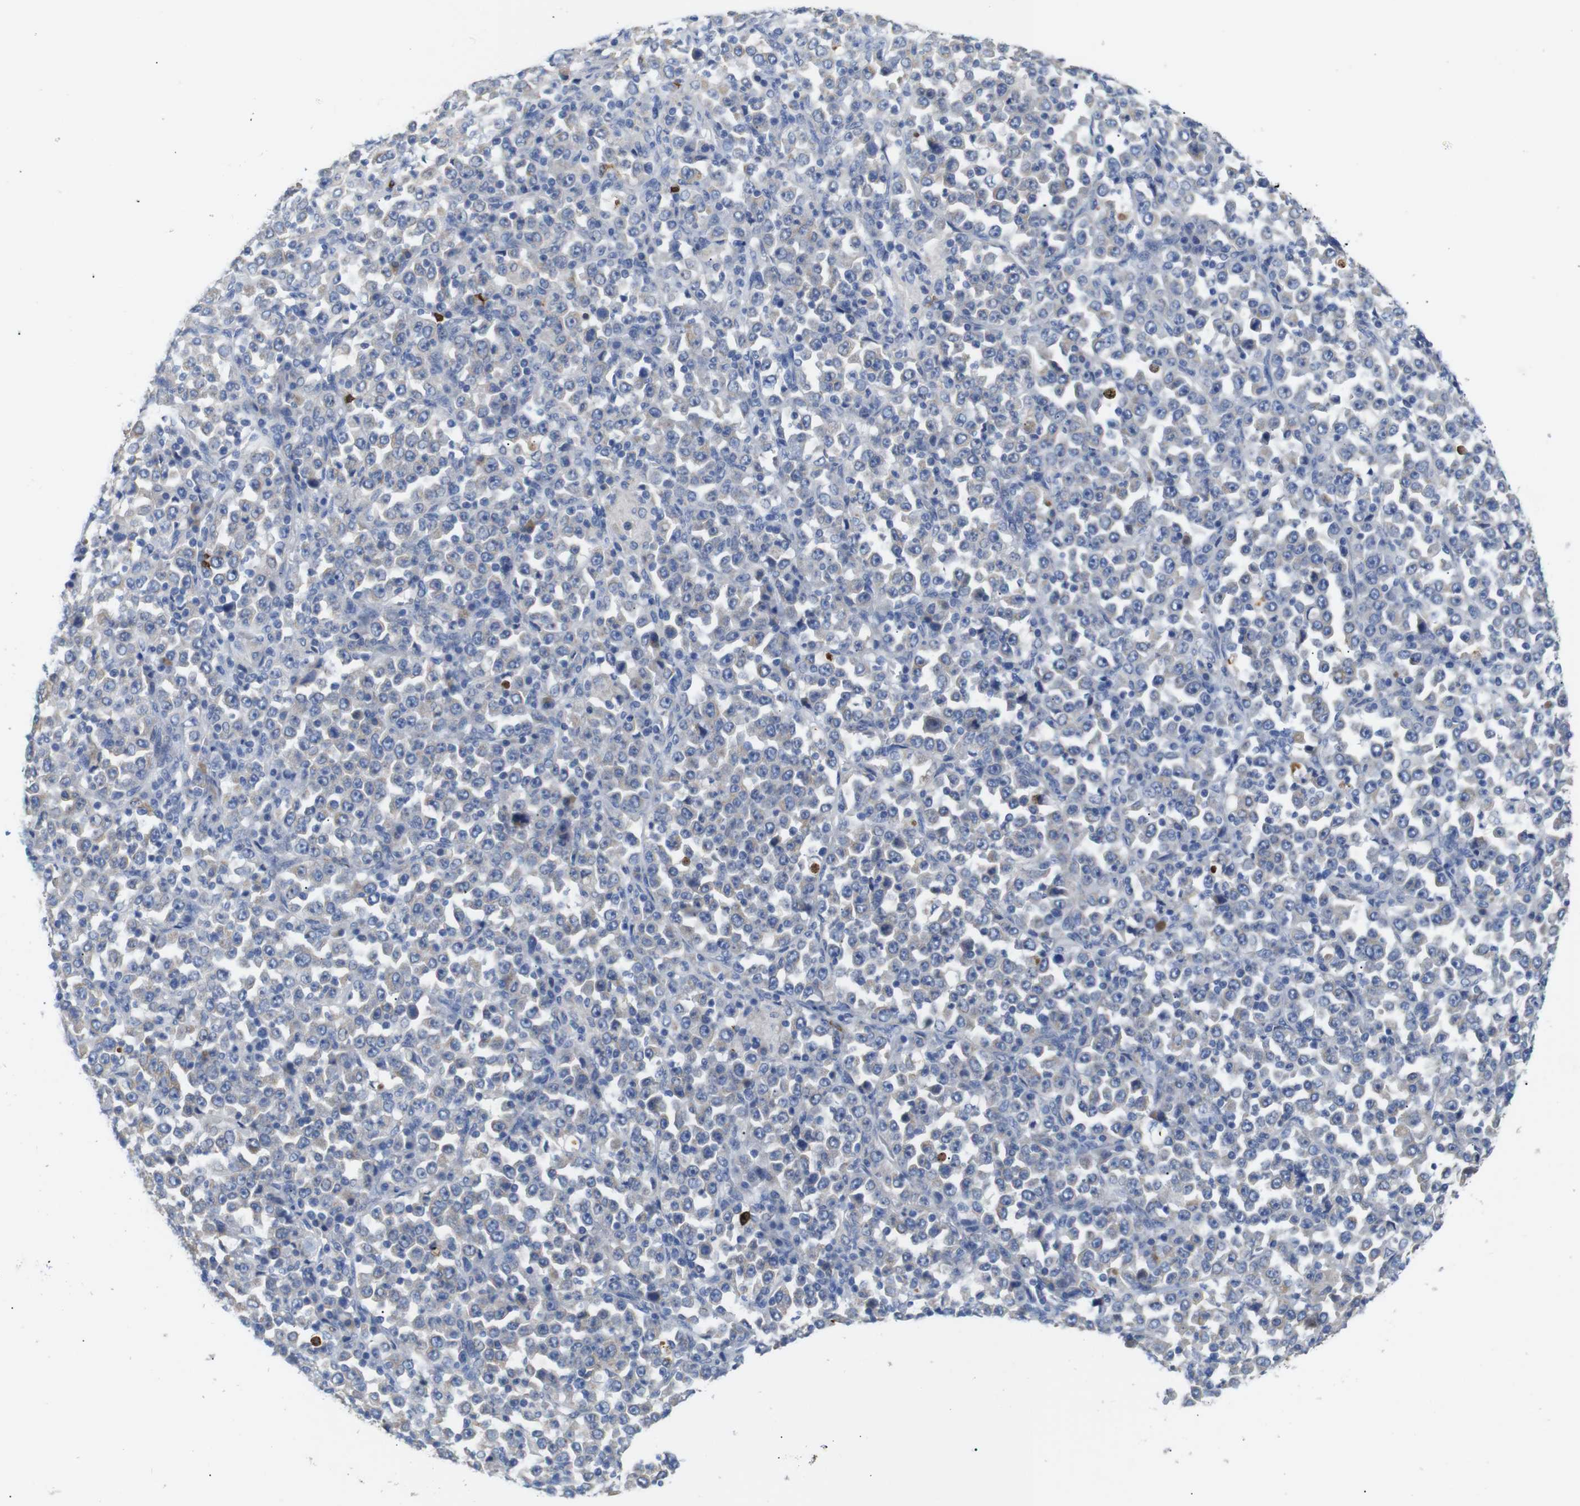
{"staining": {"intensity": "weak", "quantity": "25%-75%", "location": "cytoplasmic/membranous"}, "tissue": "stomach cancer", "cell_type": "Tumor cells", "image_type": "cancer", "snomed": [{"axis": "morphology", "description": "Normal tissue, NOS"}, {"axis": "morphology", "description": "Adenocarcinoma, NOS"}, {"axis": "topography", "description": "Stomach, upper"}, {"axis": "topography", "description": "Stomach"}], "caption": "The histopathology image exhibits a brown stain indicating the presence of a protein in the cytoplasmic/membranous of tumor cells in stomach cancer (adenocarcinoma).", "gene": "ALOX15", "patient": {"sex": "male", "age": 59}}